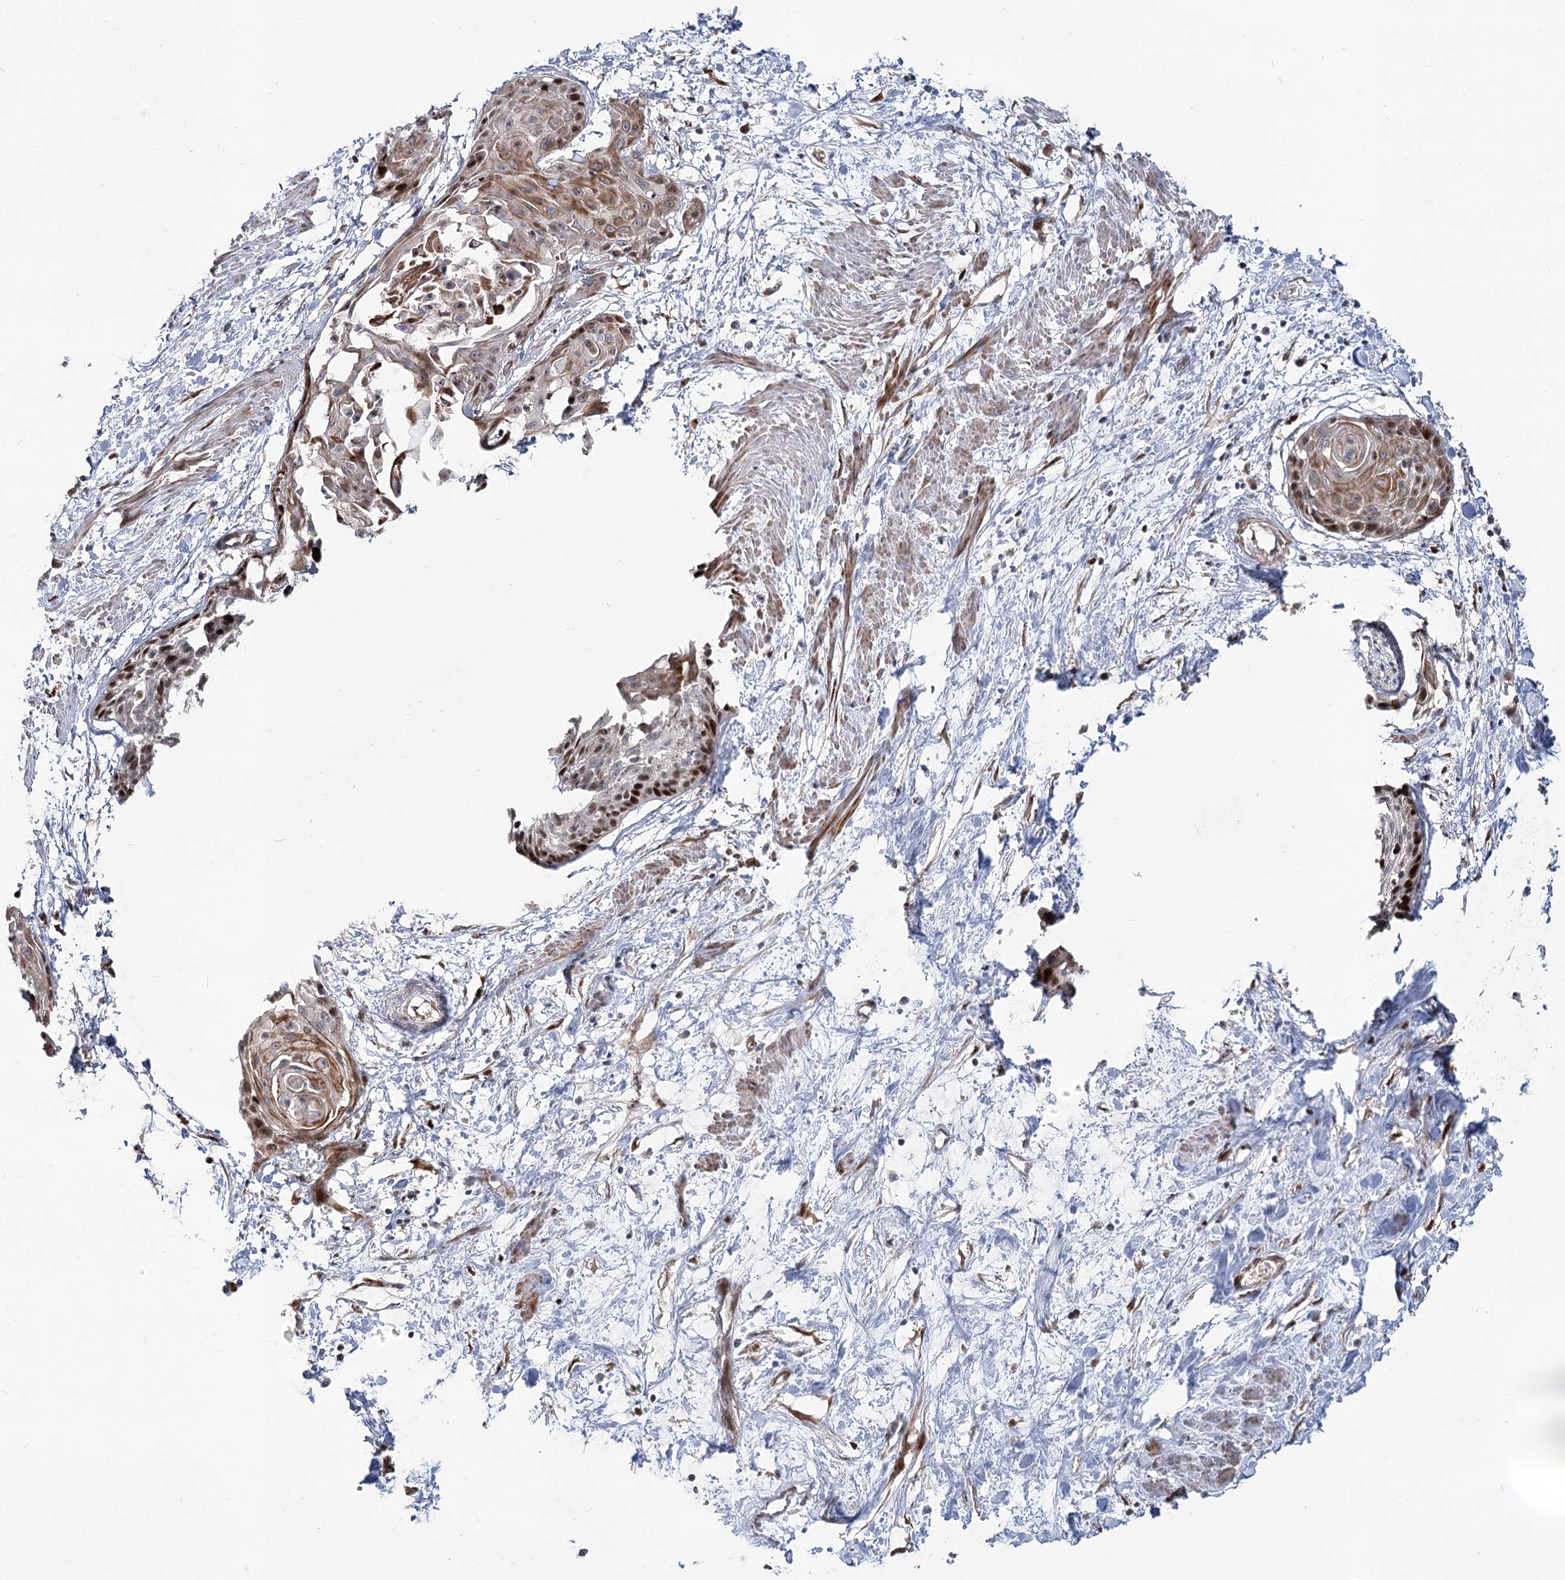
{"staining": {"intensity": "moderate", "quantity": "25%-75%", "location": "cytoplasmic/membranous,nuclear"}, "tissue": "cervical cancer", "cell_type": "Tumor cells", "image_type": "cancer", "snomed": [{"axis": "morphology", "description": "Squamous cell carcinoma, NOS"}, {"axis": "topography", "description": "Cervix"}], "caption": "DAB immunohistochemical staining of human squamous cell carcinoma (cervical) shows moderate cytoplasmic/membranous and nuclear protein expression in about 25%-75% of tumor cells.", "gene": "PIK3C2A", "patient": {"sex": "female", "age": 57}}